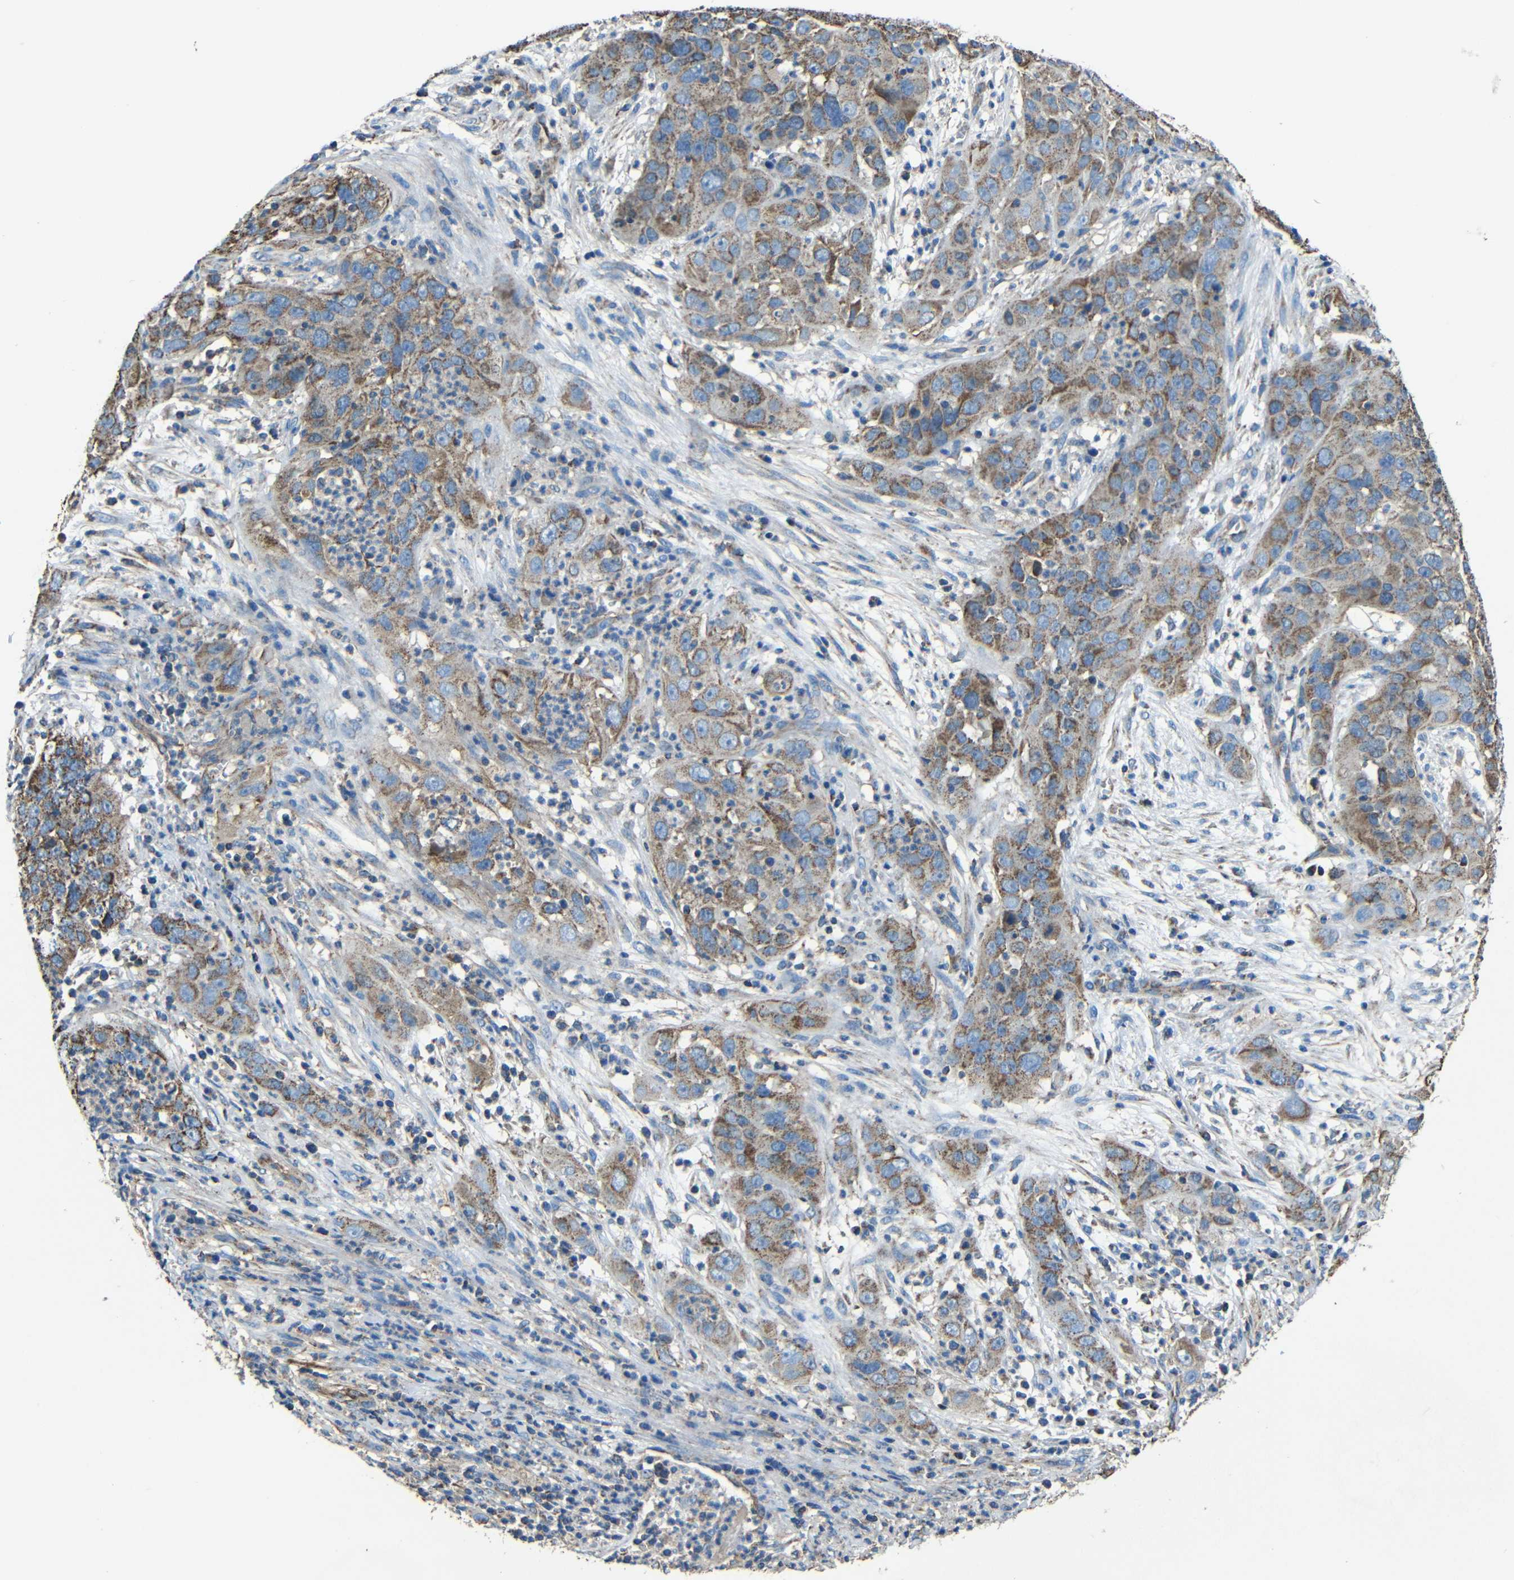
{"staining": {"intensity": "moderate", "quantity": ">75%", "location": "cytoplasmic/membranous"}, "tissue": "cervical cancer", "cell_type": "Tumor cells", "image_type": "cancer", "snomed": [{"axis": "morphology", "description": "Squamous cell carcinoma, NOS"}, {"axis": "topography", "description": "Cervix"}], "caption": "This is a micrograph of IHC staining of cervical cancer, which shows moderate staining in the cytoplasmic/membranous of tumor cells.", "gene": "INTS6L", "patient": {"sex": "female", "age": 32}}